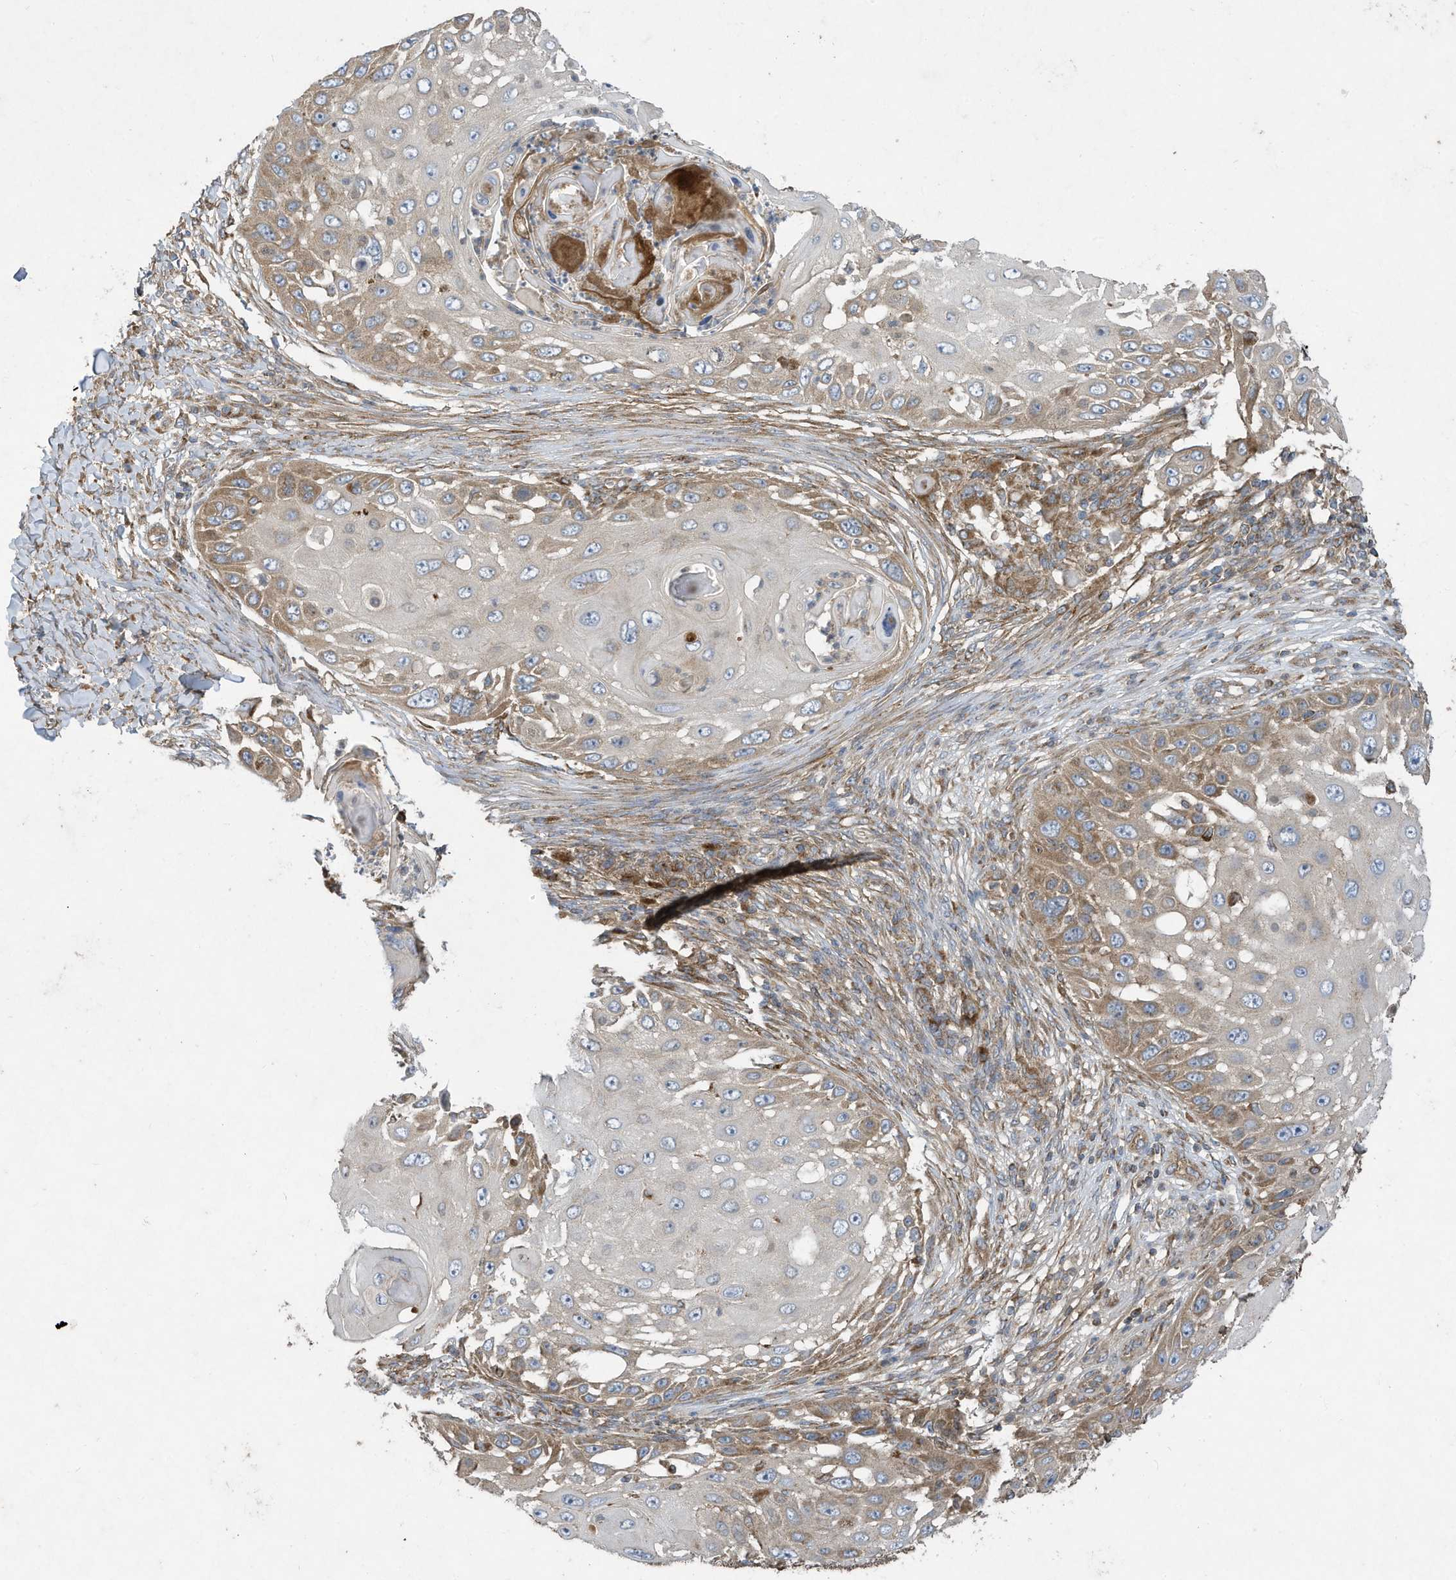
{"staining": {"intensity": "moderate", "quantity": "<25%", "location": "cytoplasmic/membranous"}, "tissue": "skin cancer", "cell_type": "Tumor cells", "image_type": "cancer", "snomed": [{"axis": "morphology", "description": "Squamous cell carcinoma, NOS"}, {"axis": "topography", "description": "Skin"}], "caption": "Brown immunohistochemical staining in skin cancer (squamous cell carcinoma) displays moderate cytoplasmic/membranous positivity in approximately <25% of tumor cells. (DAB = brown stain, brightfield microscopy at high magnification).", "gene": "SYNJ2", "patient": {"sex": "female", "age": 44}}